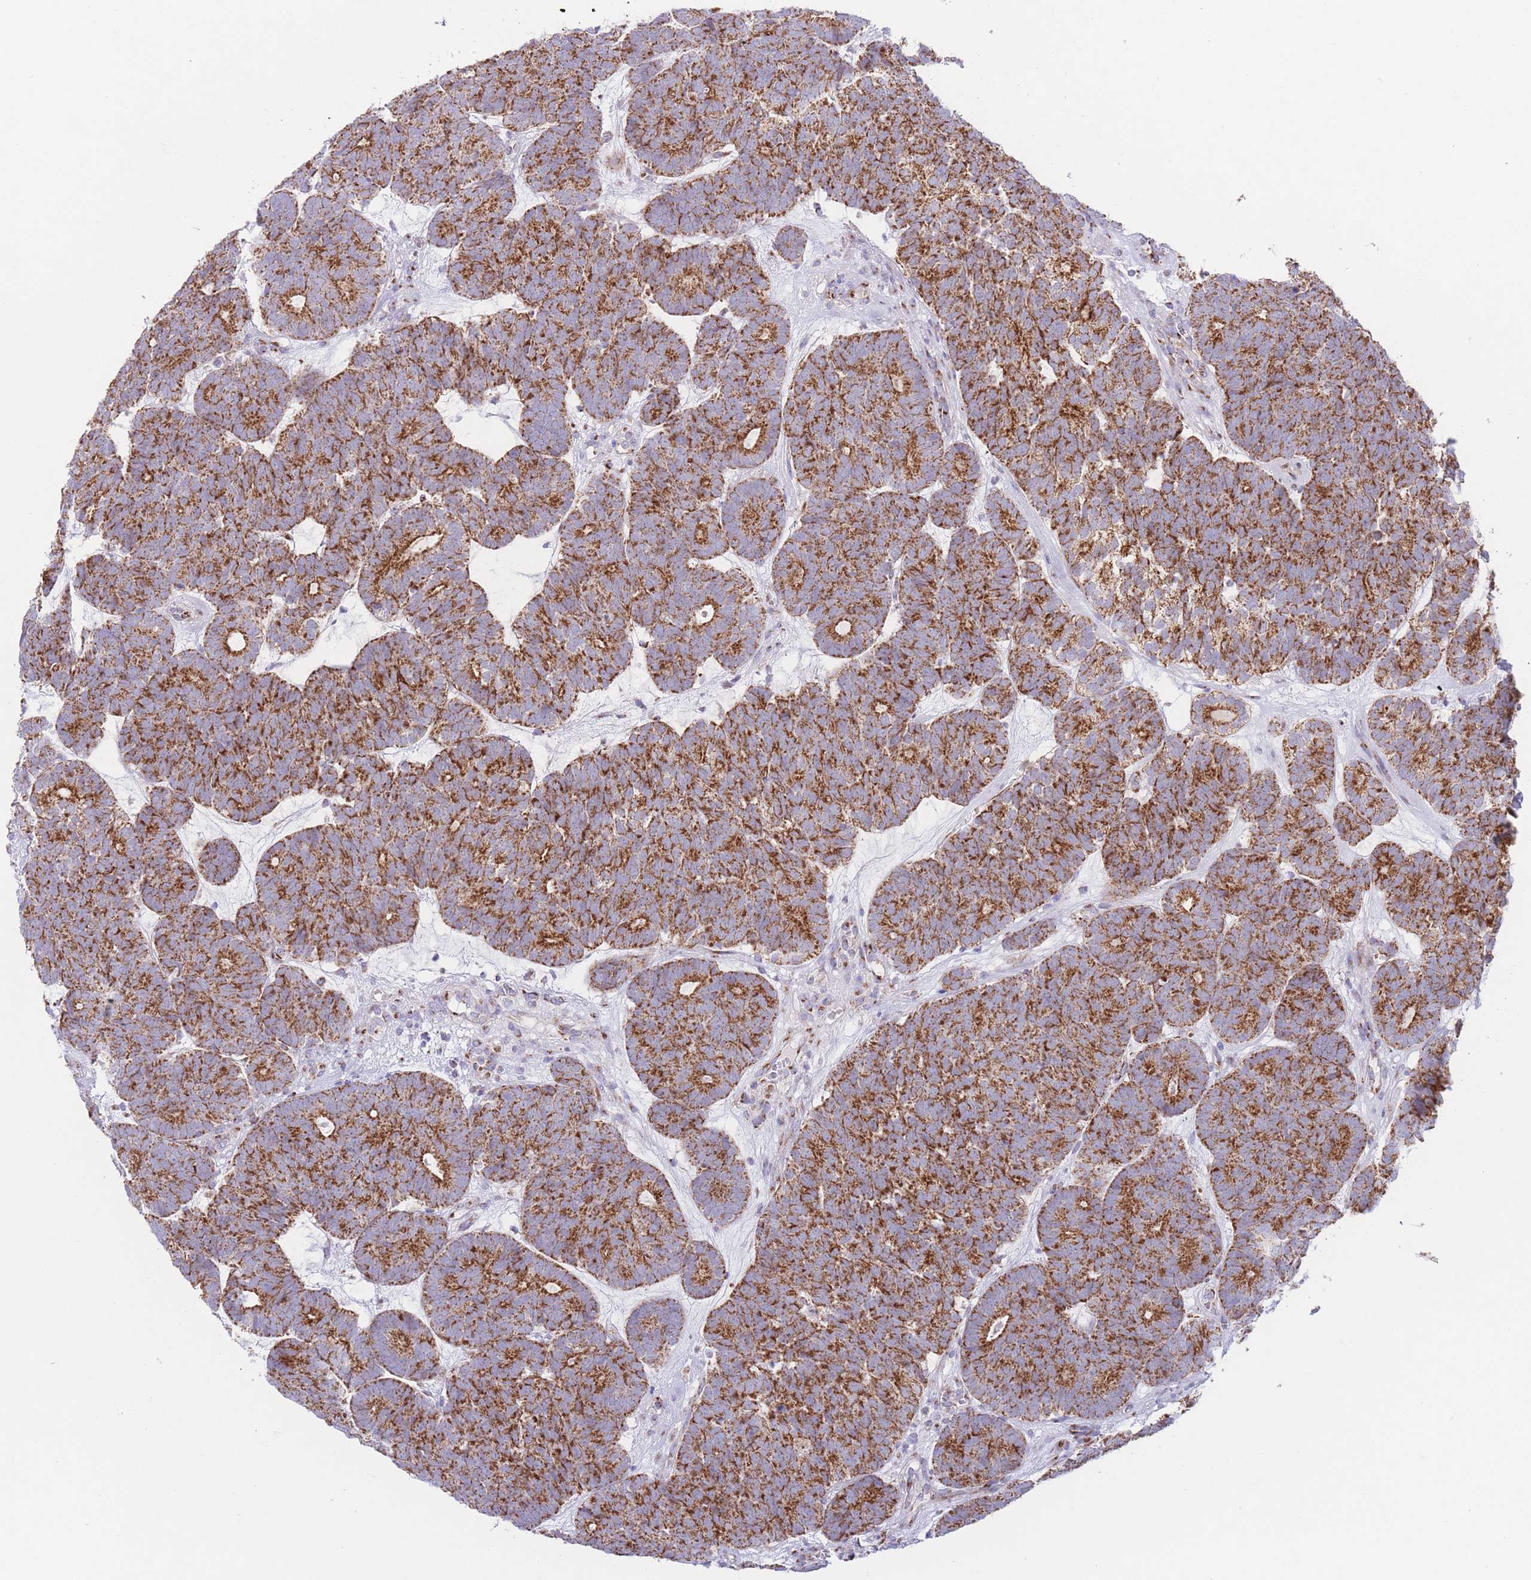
{"staining": {"intensity": "strong", "quantity": ">75%", "location": "cytoplasmic/membranous"}, "tissue": "head and neck cancer", "cell_type": "Tumor cells", "image_type": "cancer", "snomed": [{"axis": "morphology", "description": "Adenocarcinoma, NOS"}, {"axis": "topography", "description": "Head-Neck"}], "caption": "This photomicrograph shows IHC staining of head and neck adenocarcinoma, with high strong cytoplasmic/membranous positivity in approximately >75% of tumor cells.", "gene": "MPND", "patient": {"sex": "female", "age": 81}}